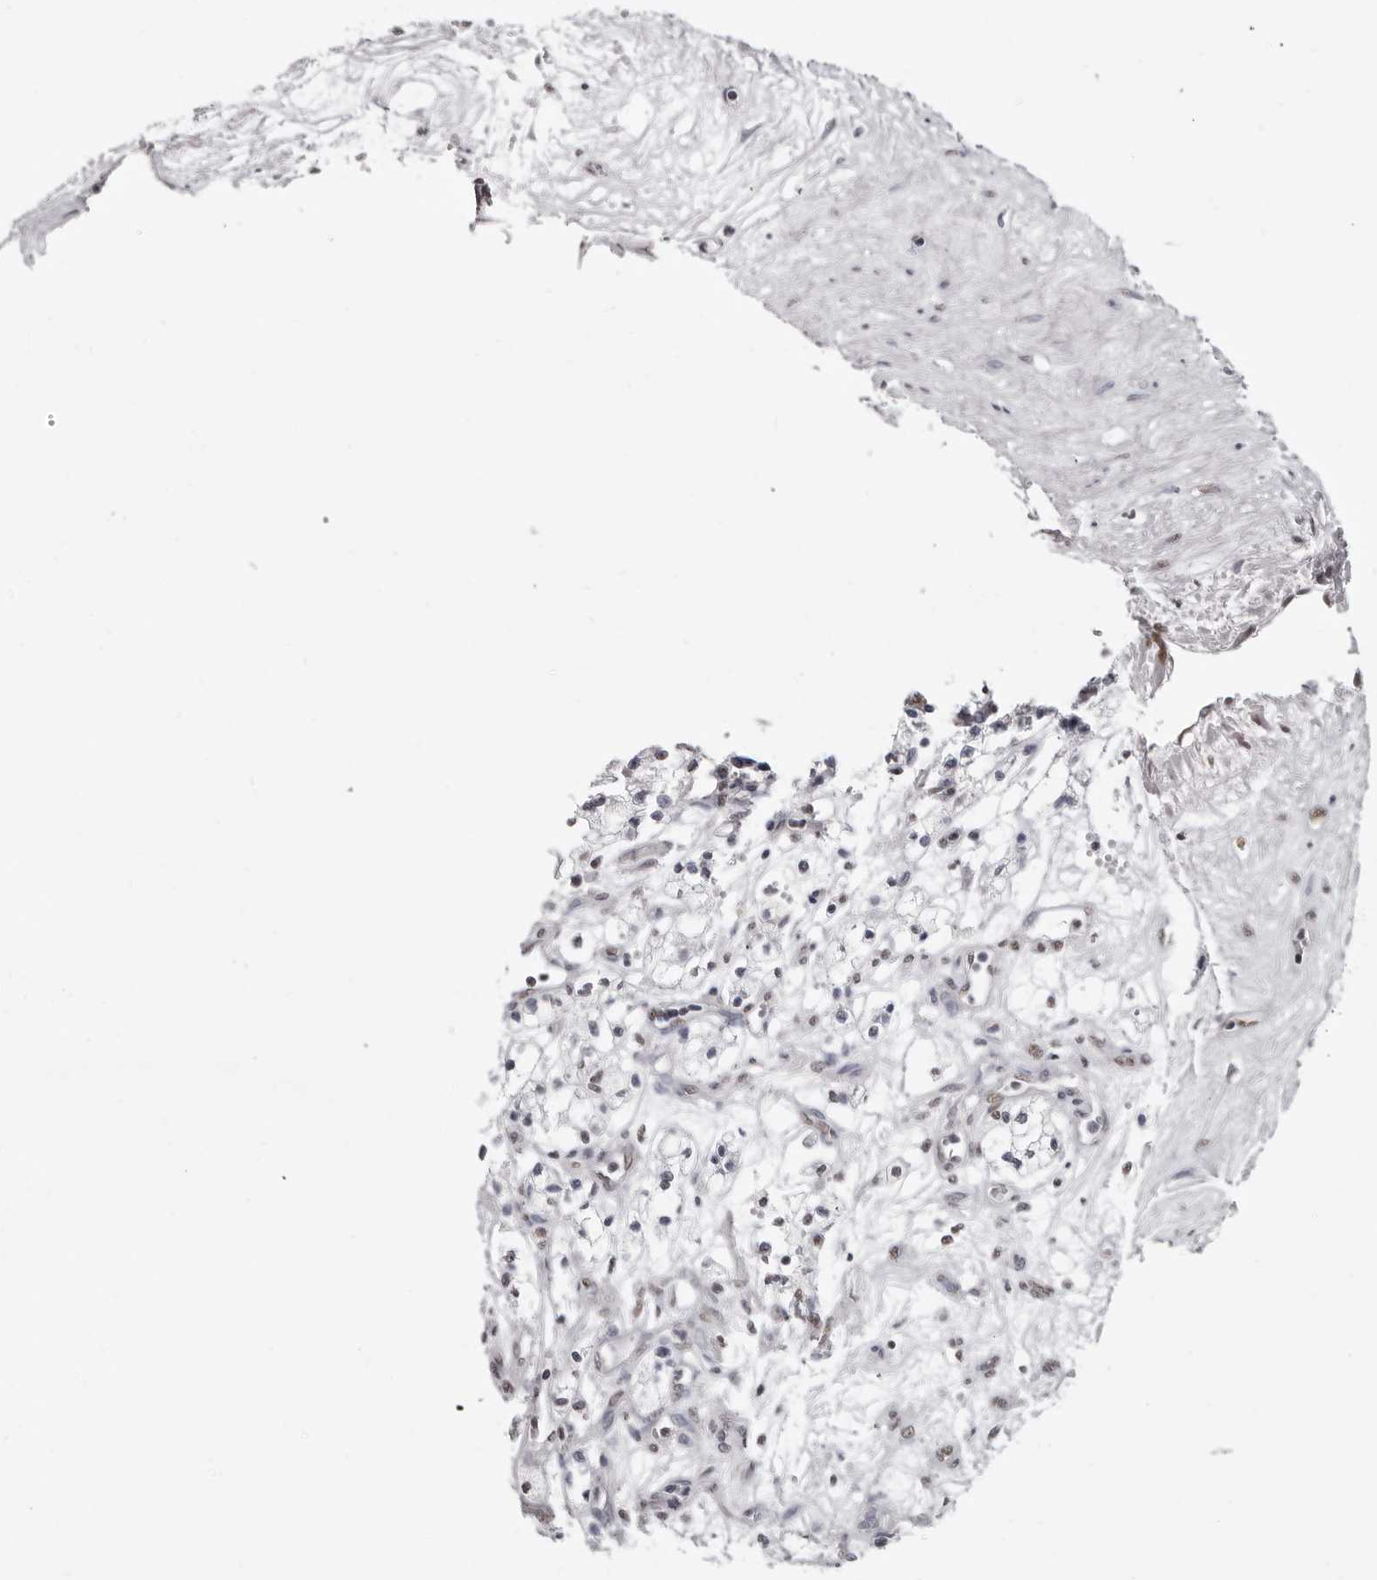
{"staining": {"intensity": "weak", "quantity": "<25%", "location": "nuclear"}, "tissue": "renal cancer", "cell_type": "Tumor cells", "image_type": "cancer", "snomed": [{"axis": "morphology", "description": "Adenocarcinoma, NOS"}, {"axis": "topography", "description": "Kidney"}], "caption": "Immunohistochemistry (IHC) histopathology image of neoplastic tissue: renal cancer stained with DAB (3,3'-diaminobenzidine) exhibits no significant protein staining in tumor cells. Brightfield microscopy of immunohistochemistry stained with DAB (brown) and hematoxylin (blue), captured at high magnification.", "gene": "SCAF4", "patient": {"sex": "male", "age": 59}}